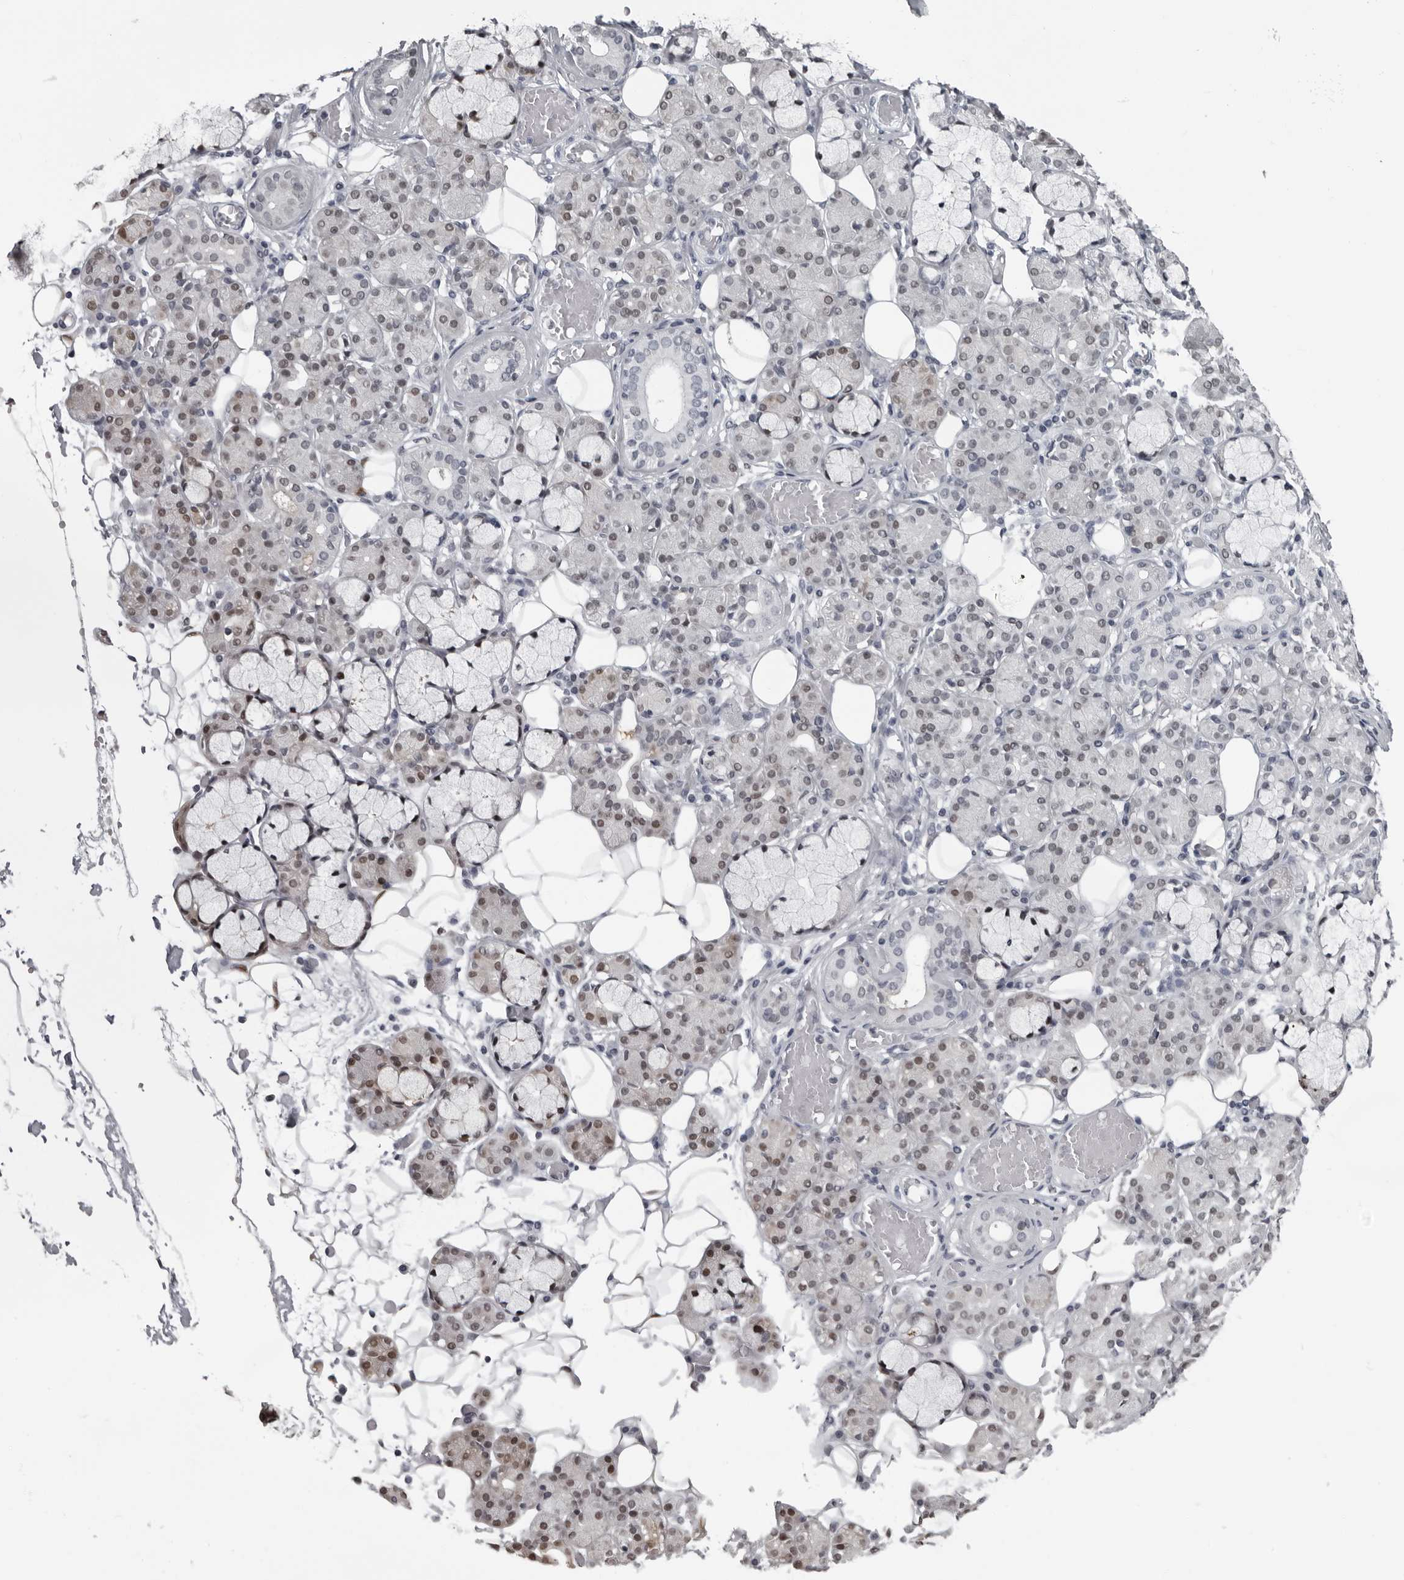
{"staining": {"intensity": "negative", "quantity": "none", "location": "none"}, "tissue": "salivary gland", "cell_type": "Glandular cells", "image_type": "normal", "snomed": [{"axis": "morphology", "description": "Normal tissue, NOS"}, {"axis": "topography", "description": "Salivary gland"}], "caption": "Salivary gland stained for a protein using immunohistochemistry (IHC) reveals no staining glandular cells.", "gene": "LZIC", "patient": {"sex": "male", "age": 63}}